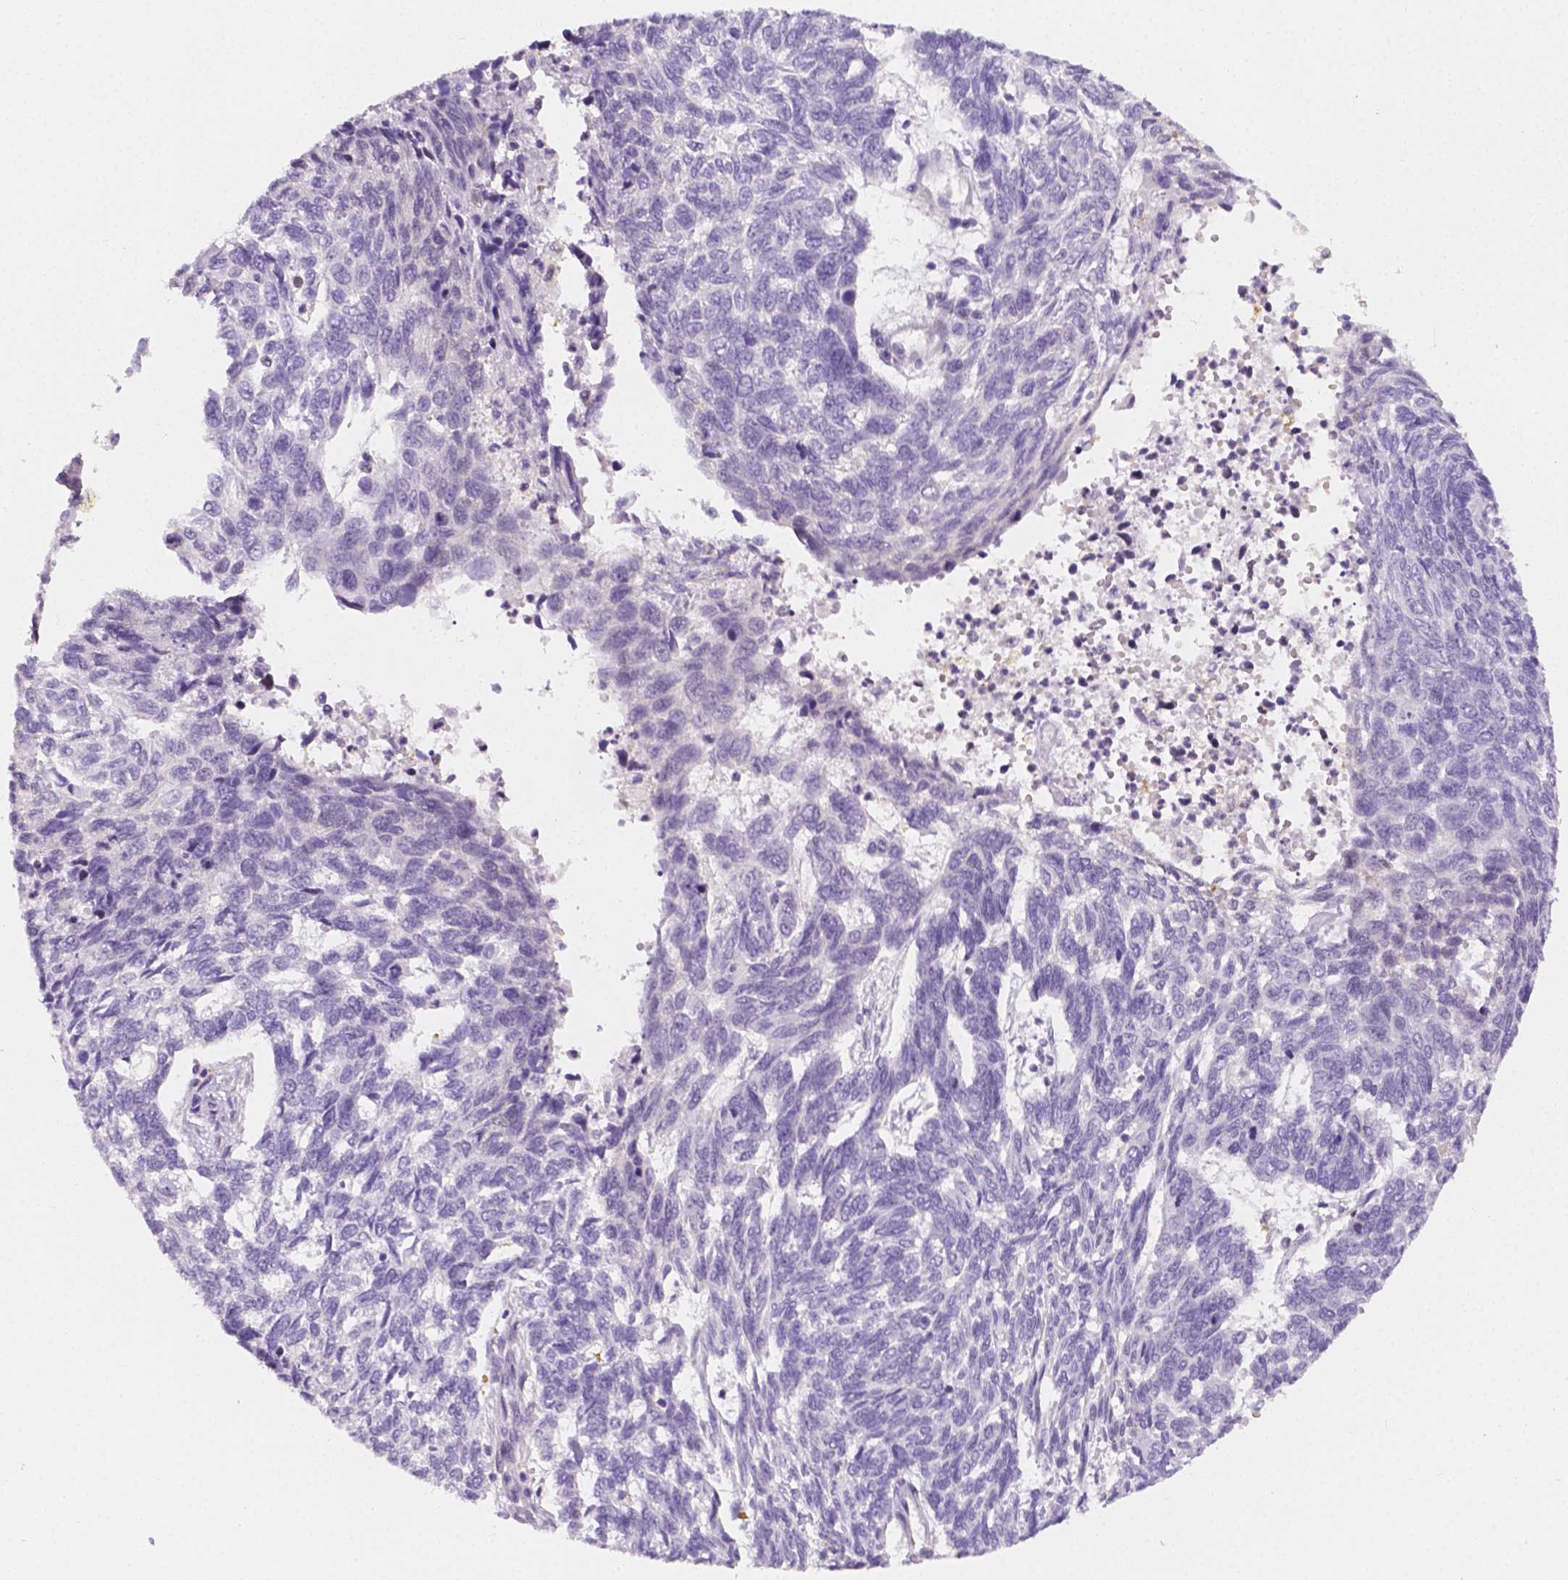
{"staining": {"intensity": "negative", "quantity": "none", "location": "none"}, "tissue": "skin cancer", "cell_type": "Tumor cells", "image_type": "cancer", "snomed": [{"axis": "morphology", "description": "Basal cell carcinoma"}, {"axis": "topography", "description": "Skin"}], "caption": "The histopathology image reveals no significant positivity in tumor cells of basal cell carcinoma (skin).", "gene": "SGTB", "patient": {"sex": "female", "age": 65}}